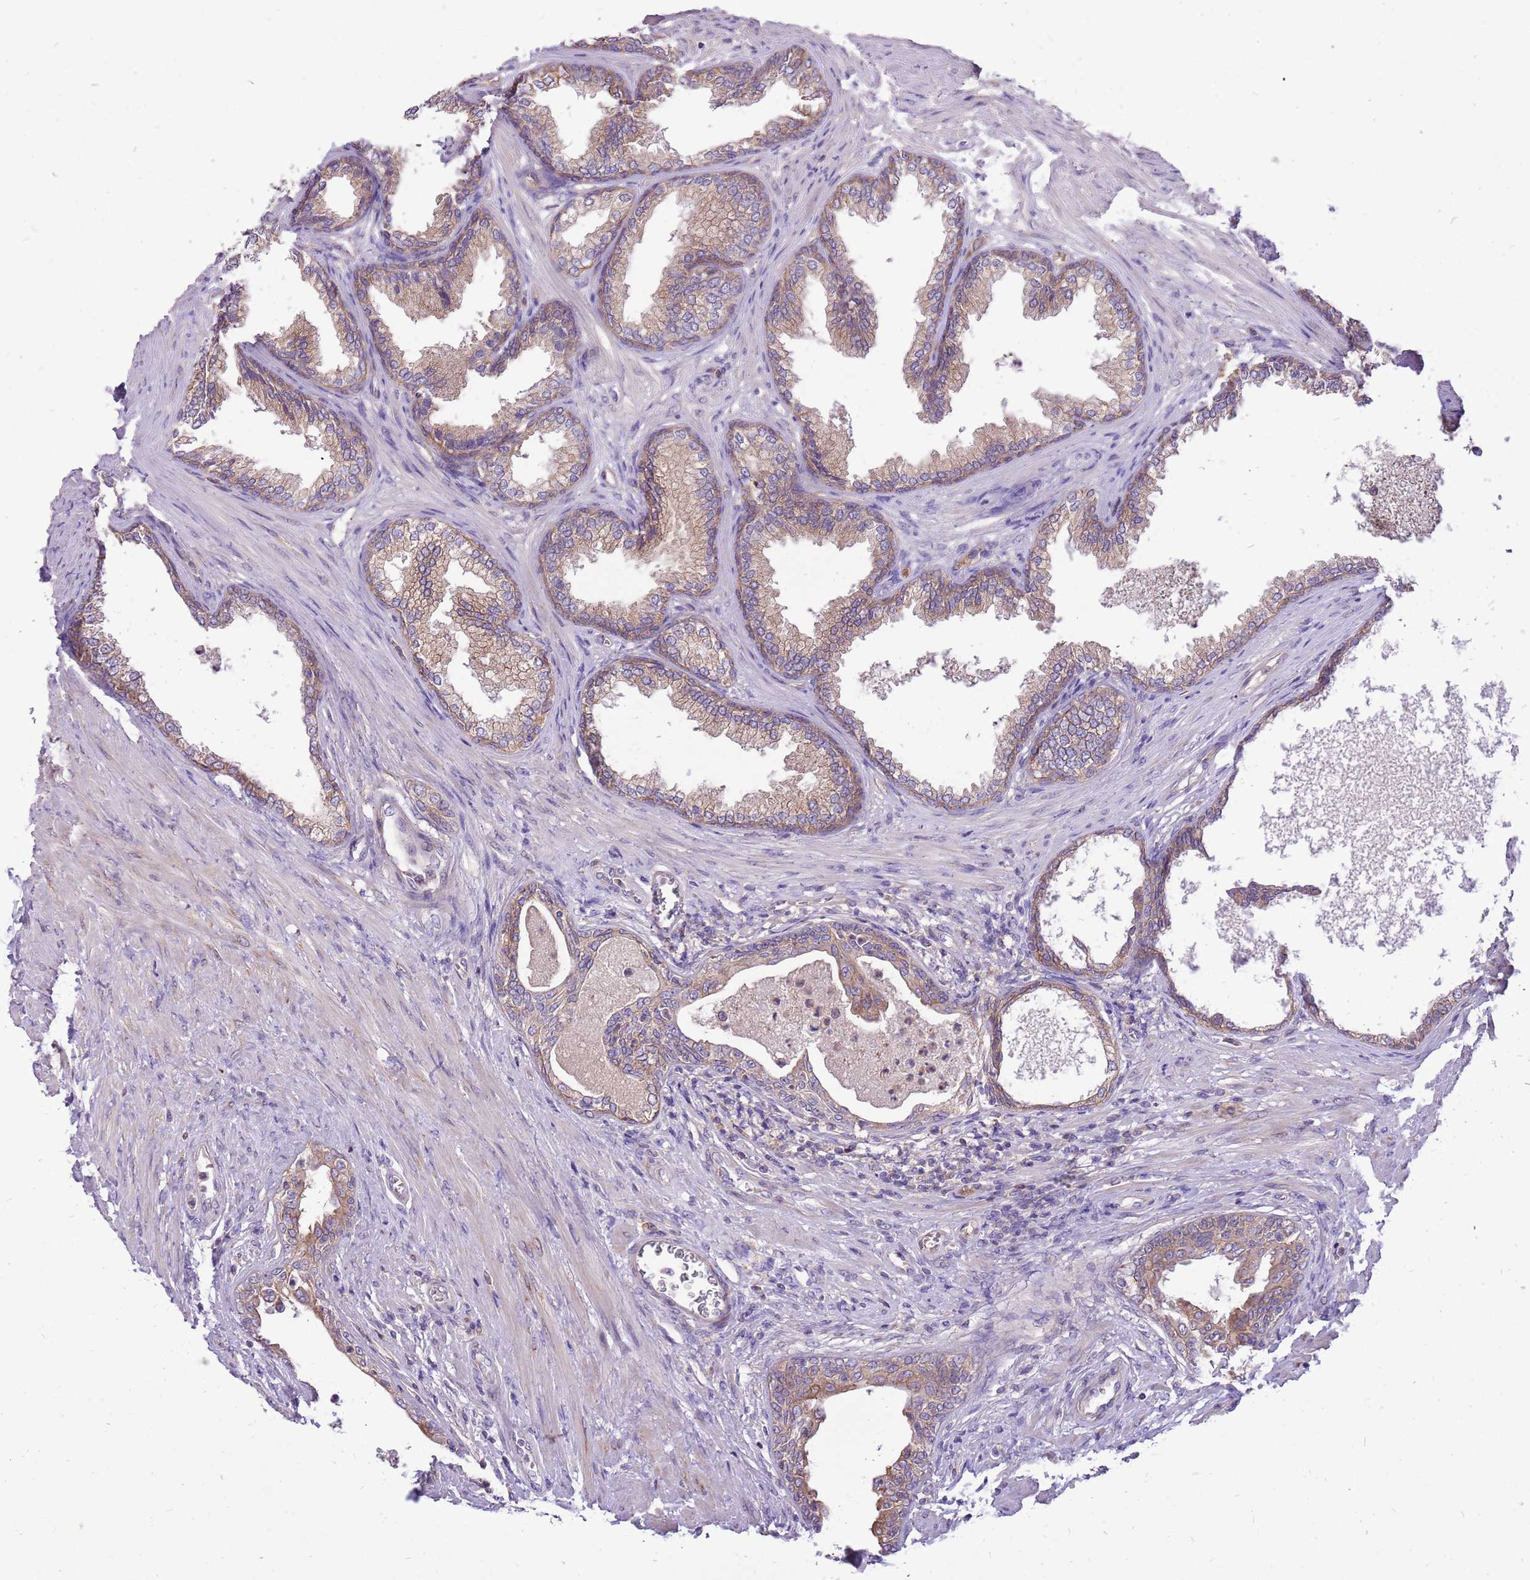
{"staining": {"intensity": "strong", "quantity": "25%-75%", "location": "cytoplasmic/membranous"}, "tissue": "prostate", "cell_type": "Glandular cells", "image_type": "normal", "snomed": [{"axis": "morphology", "description": "Normal tissue, NOS"}, {"axis": "topography", "description": "Prostate"}], "caption": "A brown stain labels strong cytoplasmic/membranous staining of a protein in glandular cells of normal prostate. The protein is stained brown, and the nuclei are stained in blue (DAB IHC with brightfield microscopy, high magnification).", "gene": "WDR90", "patient": {"sex": "male", "age": 76}}